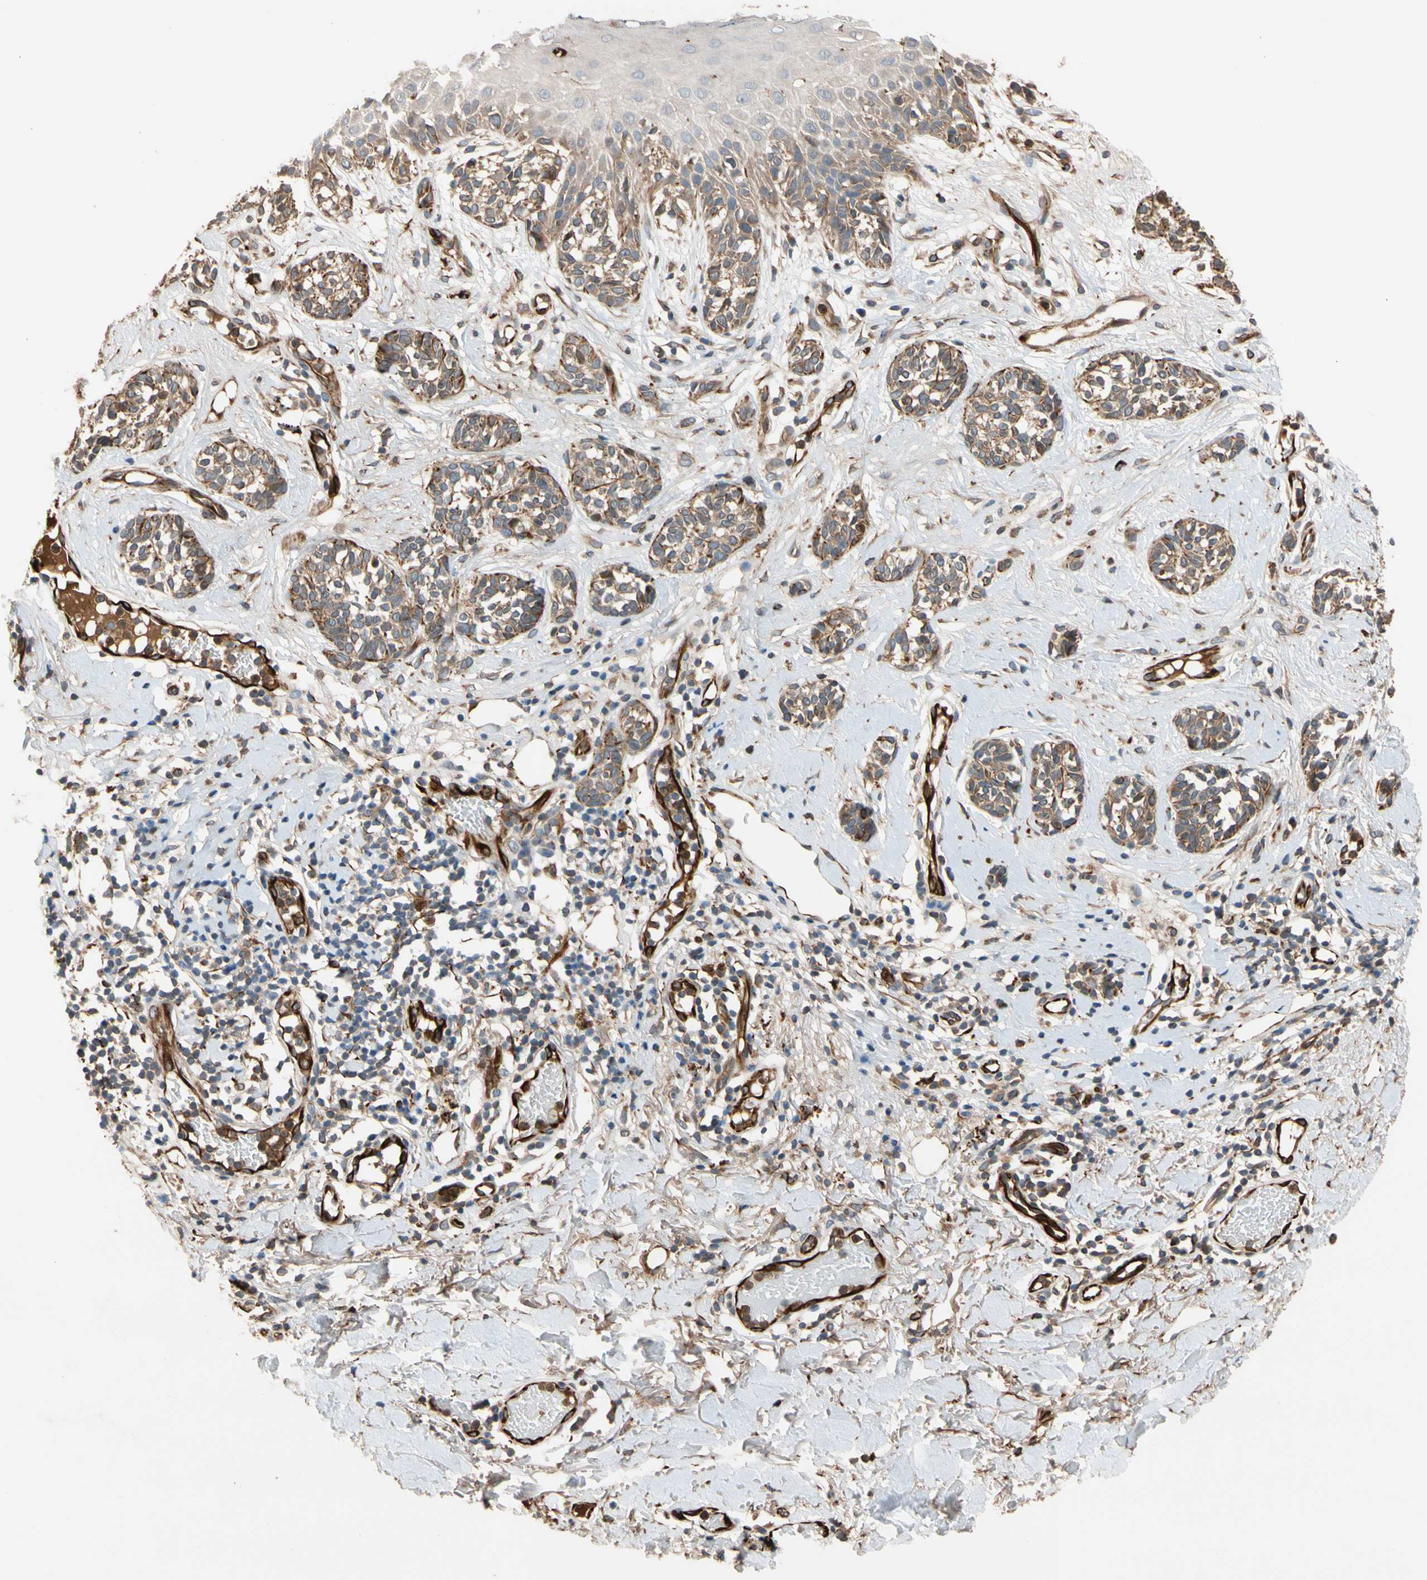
{"staining": {"intensity": "moderate", "quantity": ">75%", "location": "cytoplasmic/membranous"}, "tissue": "melanoma", "cell_type": "Tumor cells", "image_type": "cancer", "snomed": [{"axis": "morphology", "description": "Malignant melanoma, NOS"}, {"axis": "topography", "description": "Skin"}], "caption": "This is a photomicrograph of immunohistochemistry staining of melanoma, which shows moderate positivity in the cytoplasmic/membranous of tumor cells.", "gene": "FGD6", "patient": {"sex": "male", "age": 64}}